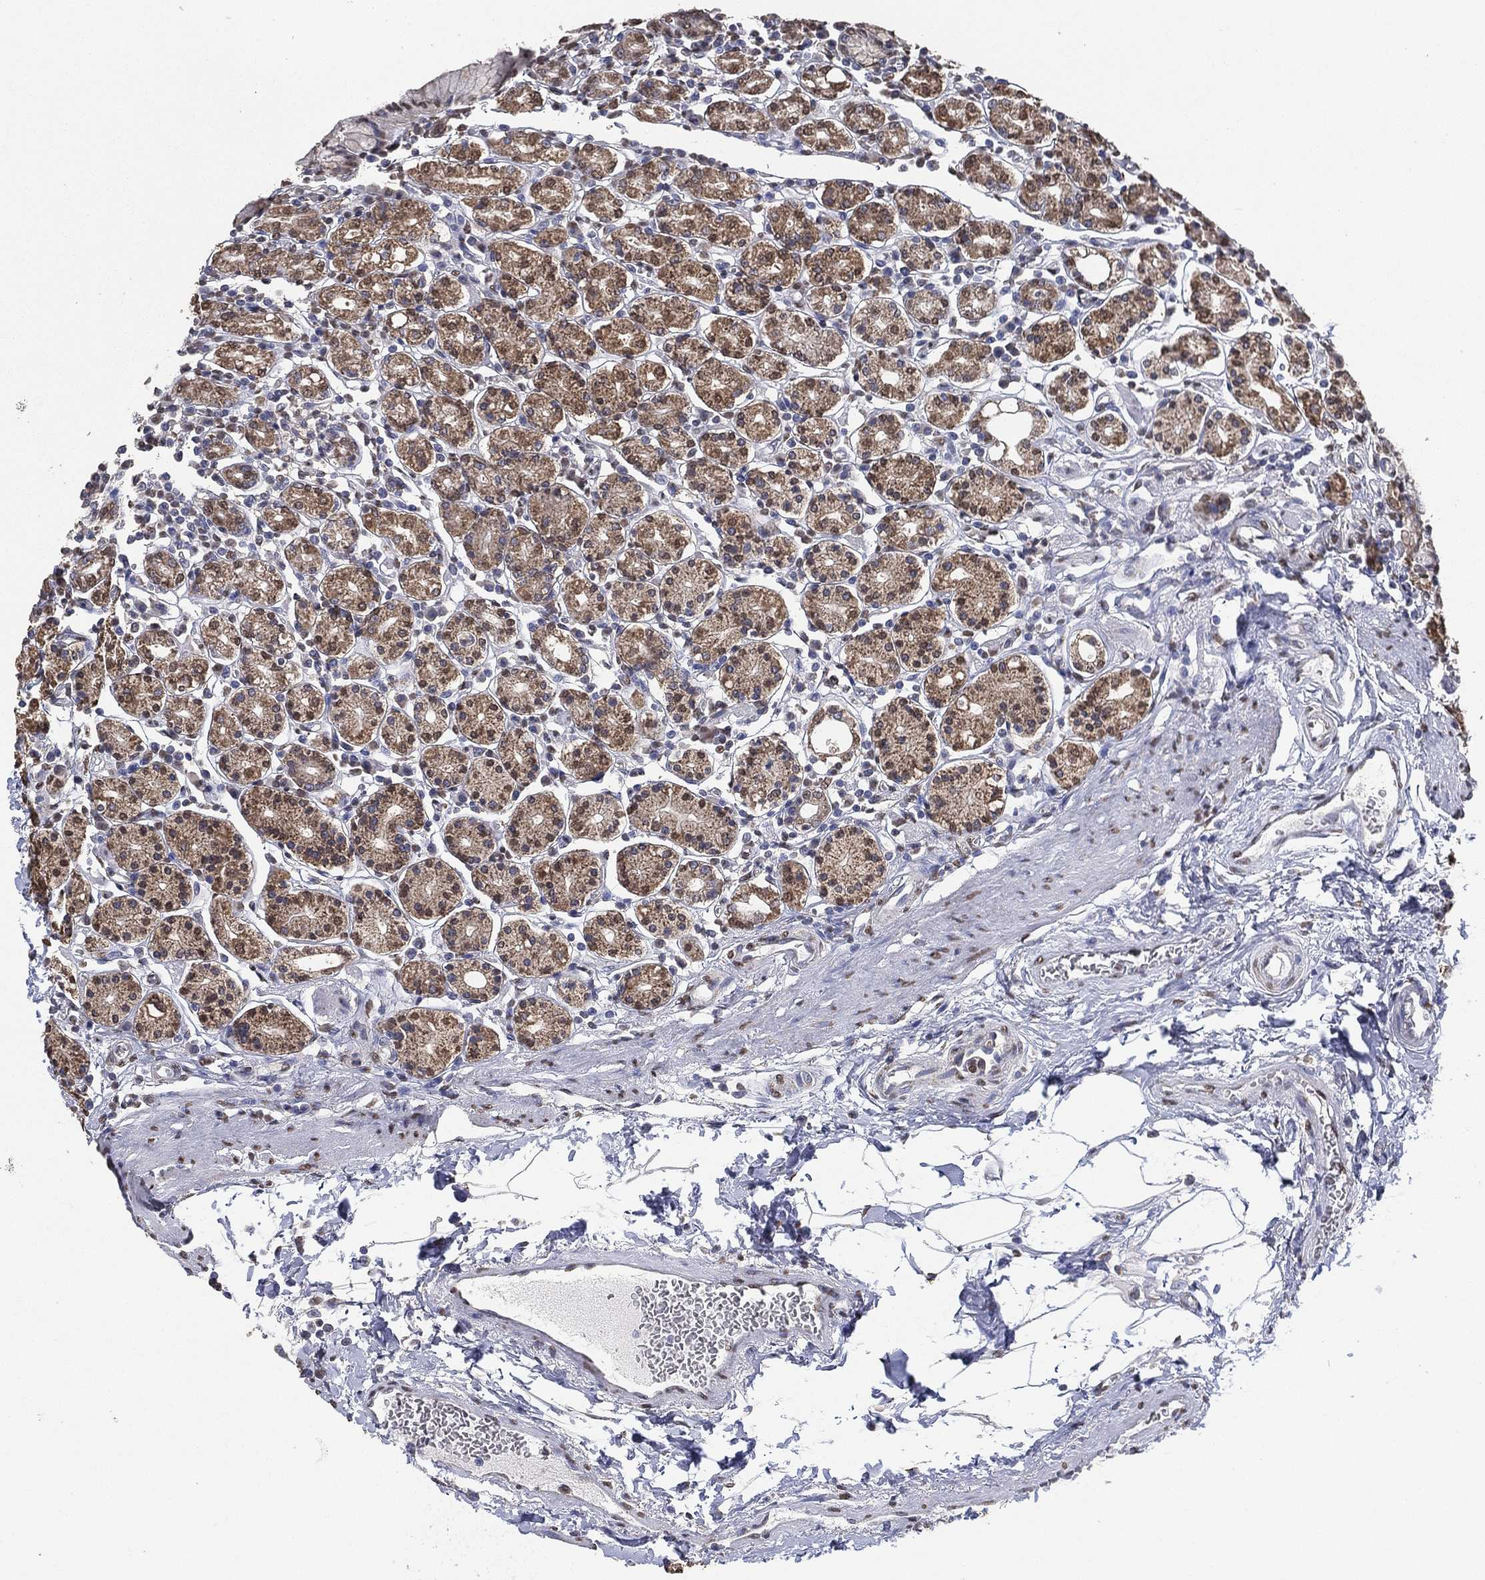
{"staining": {"intensity": "moderate", "quantity": ">75%", "location": "cytoplasmic/membranous,nuclear"}, "tissue": "stomach", "cell_type": "Glandular cells", "image_type": "normal", "snomed": [{"axis": "morphology", "description": "Normal tissue, NOS"}, {"axis": "topography", "description": "Stomach, upper"}, {"axis": "topography", "description": "Stomach"}], "caption": "Immunohistochemistry photomicrograph of normal stomach: stomach stained using immunohistochemistry (IHC) shows medium levels of moderate protein expression localized specifically in the cytoplasmic/membranous,nuclear of glandular cells, appearing as a cytoplasmic/membranous,nuclear brown color.", "gene": "ALDH7A1", "patient": {"sex": "male", "age": 62}}